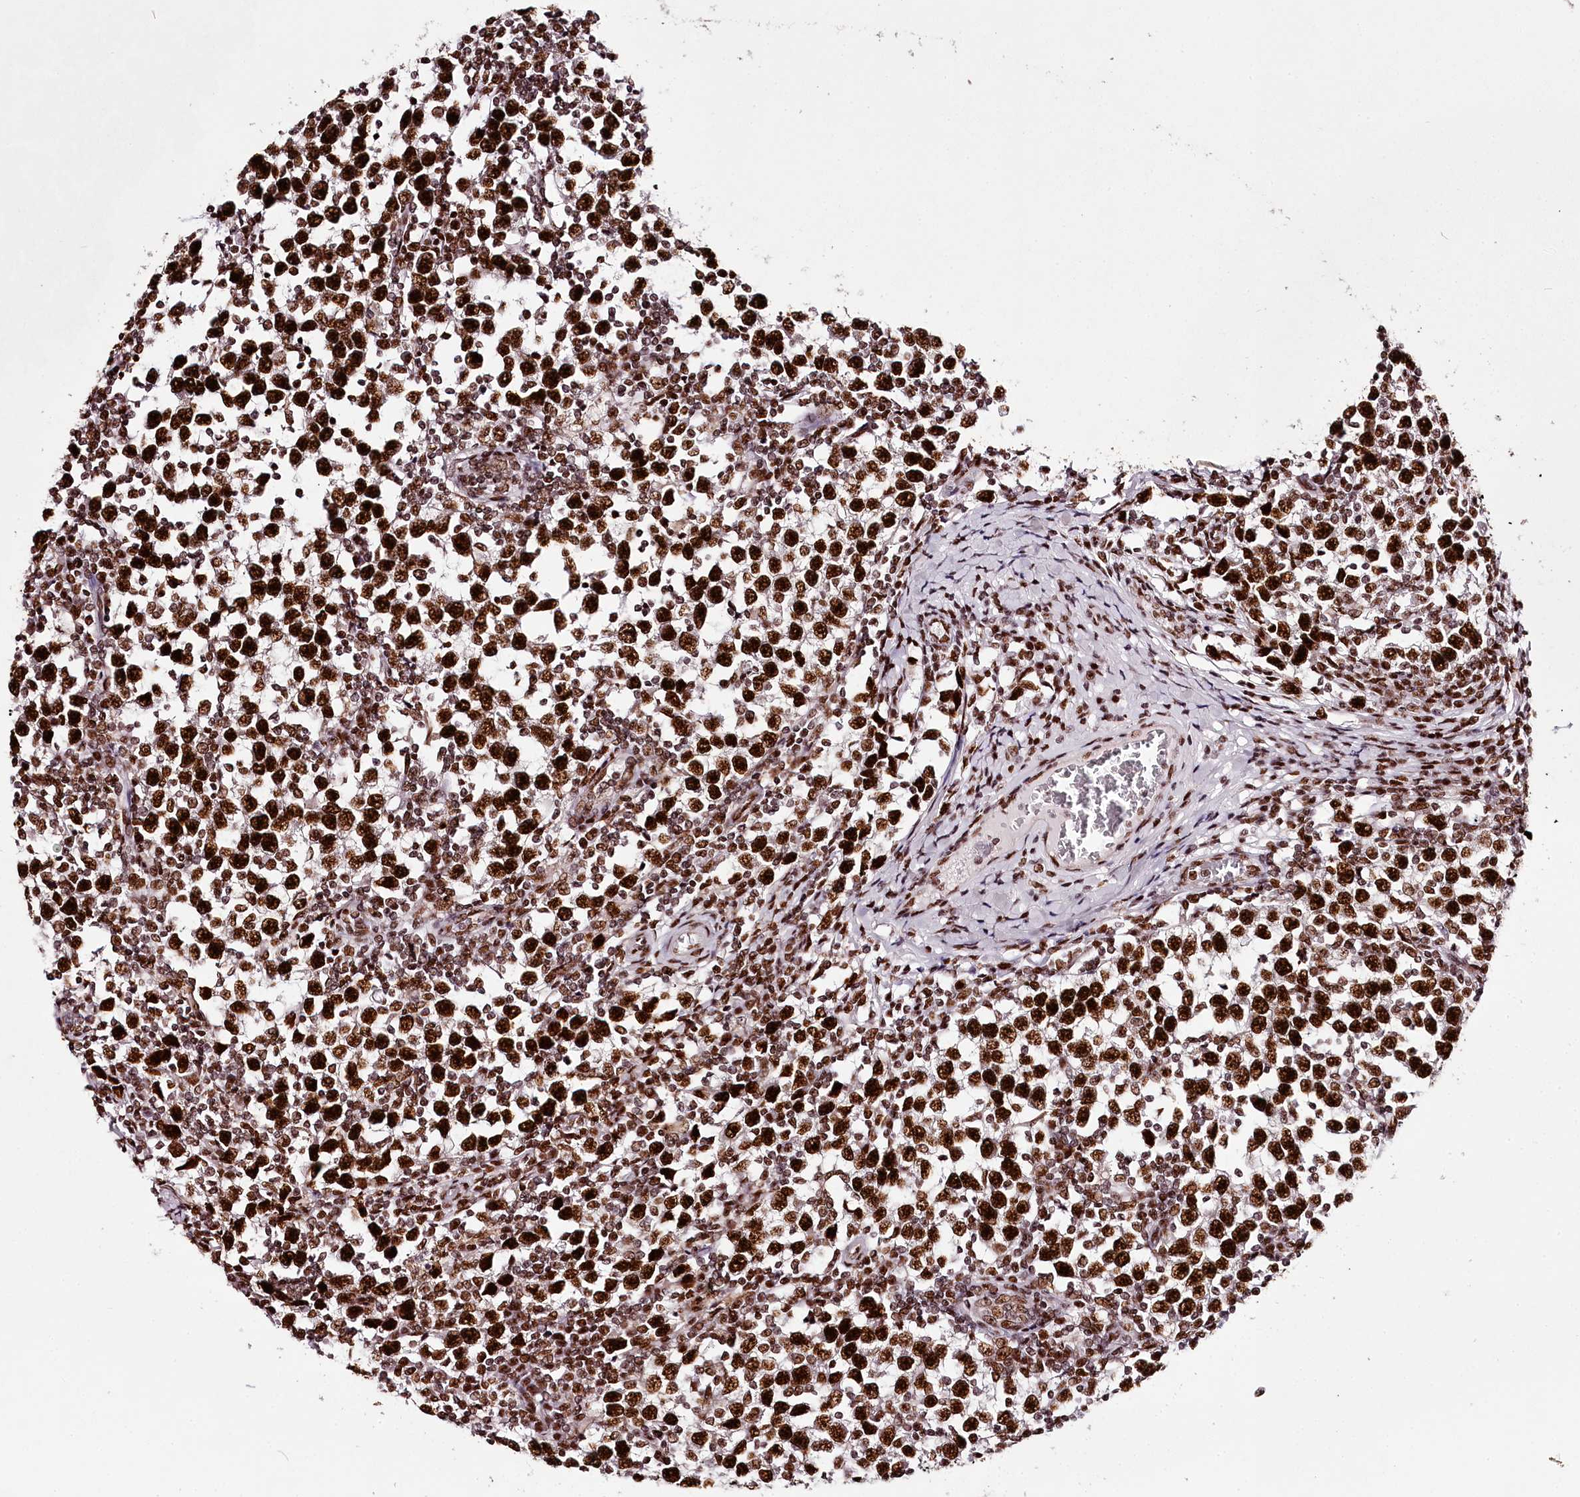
{"staining": {"intensity": "strong", "quantity": ">75%", "location": "nuclear"}, "tissue": "testis cancer", "cell_type": "Tumor cells", "image_type": "cancer", "snomed": [{"axis": "morphology", "description": "Seminoma, NOS"}, {"axis": "topography", "description": "Testis"}], "caption": "Testis cancer stained with DAB immunohistochemistry (IHC) displays high levels of strong nuclear expression in about >75% of tumor cells.", "gene": "PSPC1", "patient": {"sex": "male", "age": 65}}